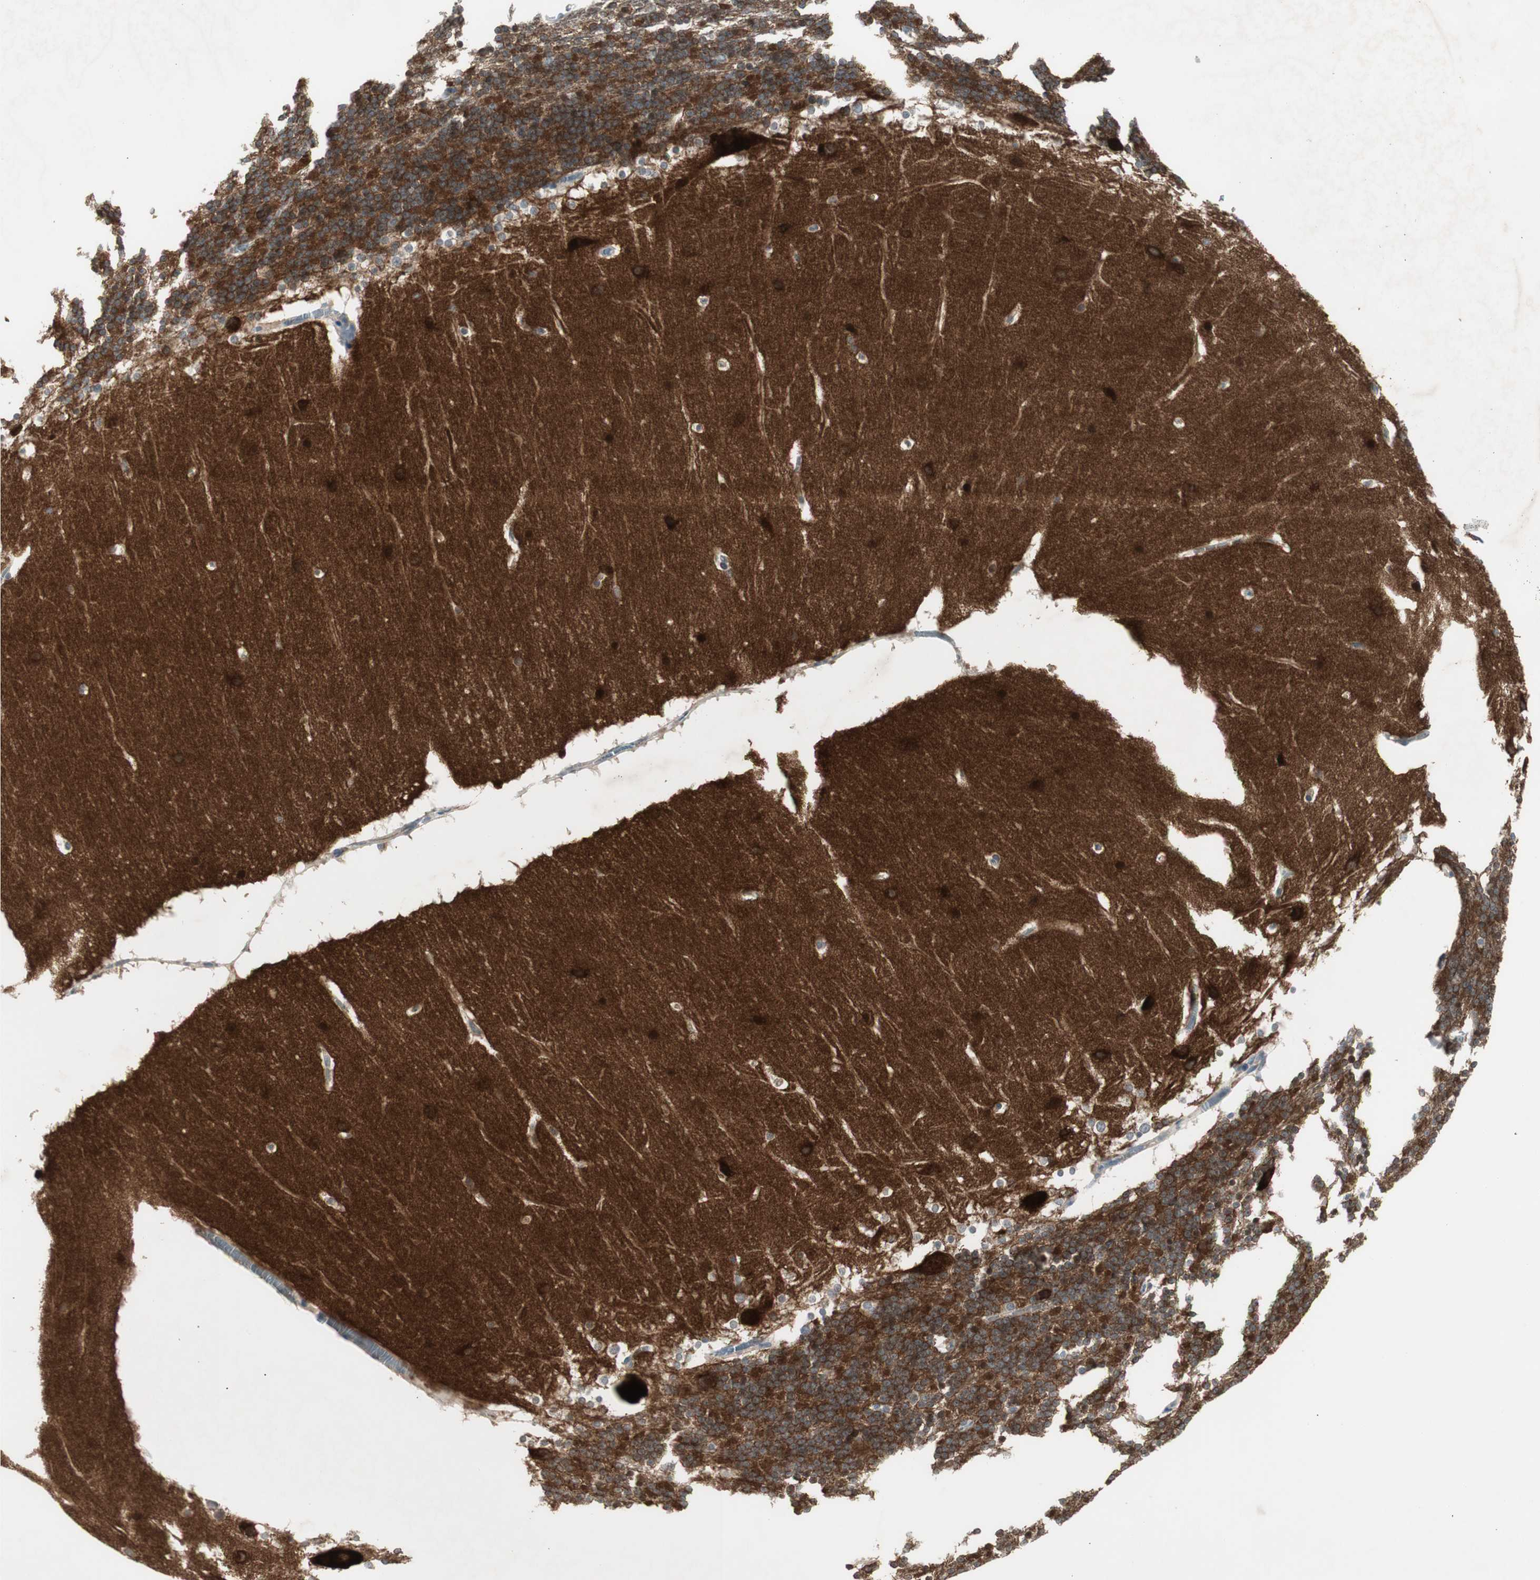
{"staining": {"intensity": "strong", "quantity": "25%-75%", "location": "cytoplasmic/membranous"}, "tissue": "cerebellum", "cell_type": "Cells in granular layer", "image_type": "normal", "snomed": [{"axis": "morphology", "description": "Normal tissue, NOS"}, {"axis": "topography", "description": "Cerebellum"}], "caption": "Strong cytoplasmic/membranous expression is identified in approximately 25%-75% of cells in granular layer in benign cerebellum. The protein of interest is shown in brown color, while the nuclei are stained blue.", "gene": "MAPRE3", "patient": {"sex": "female", "age": 19}}